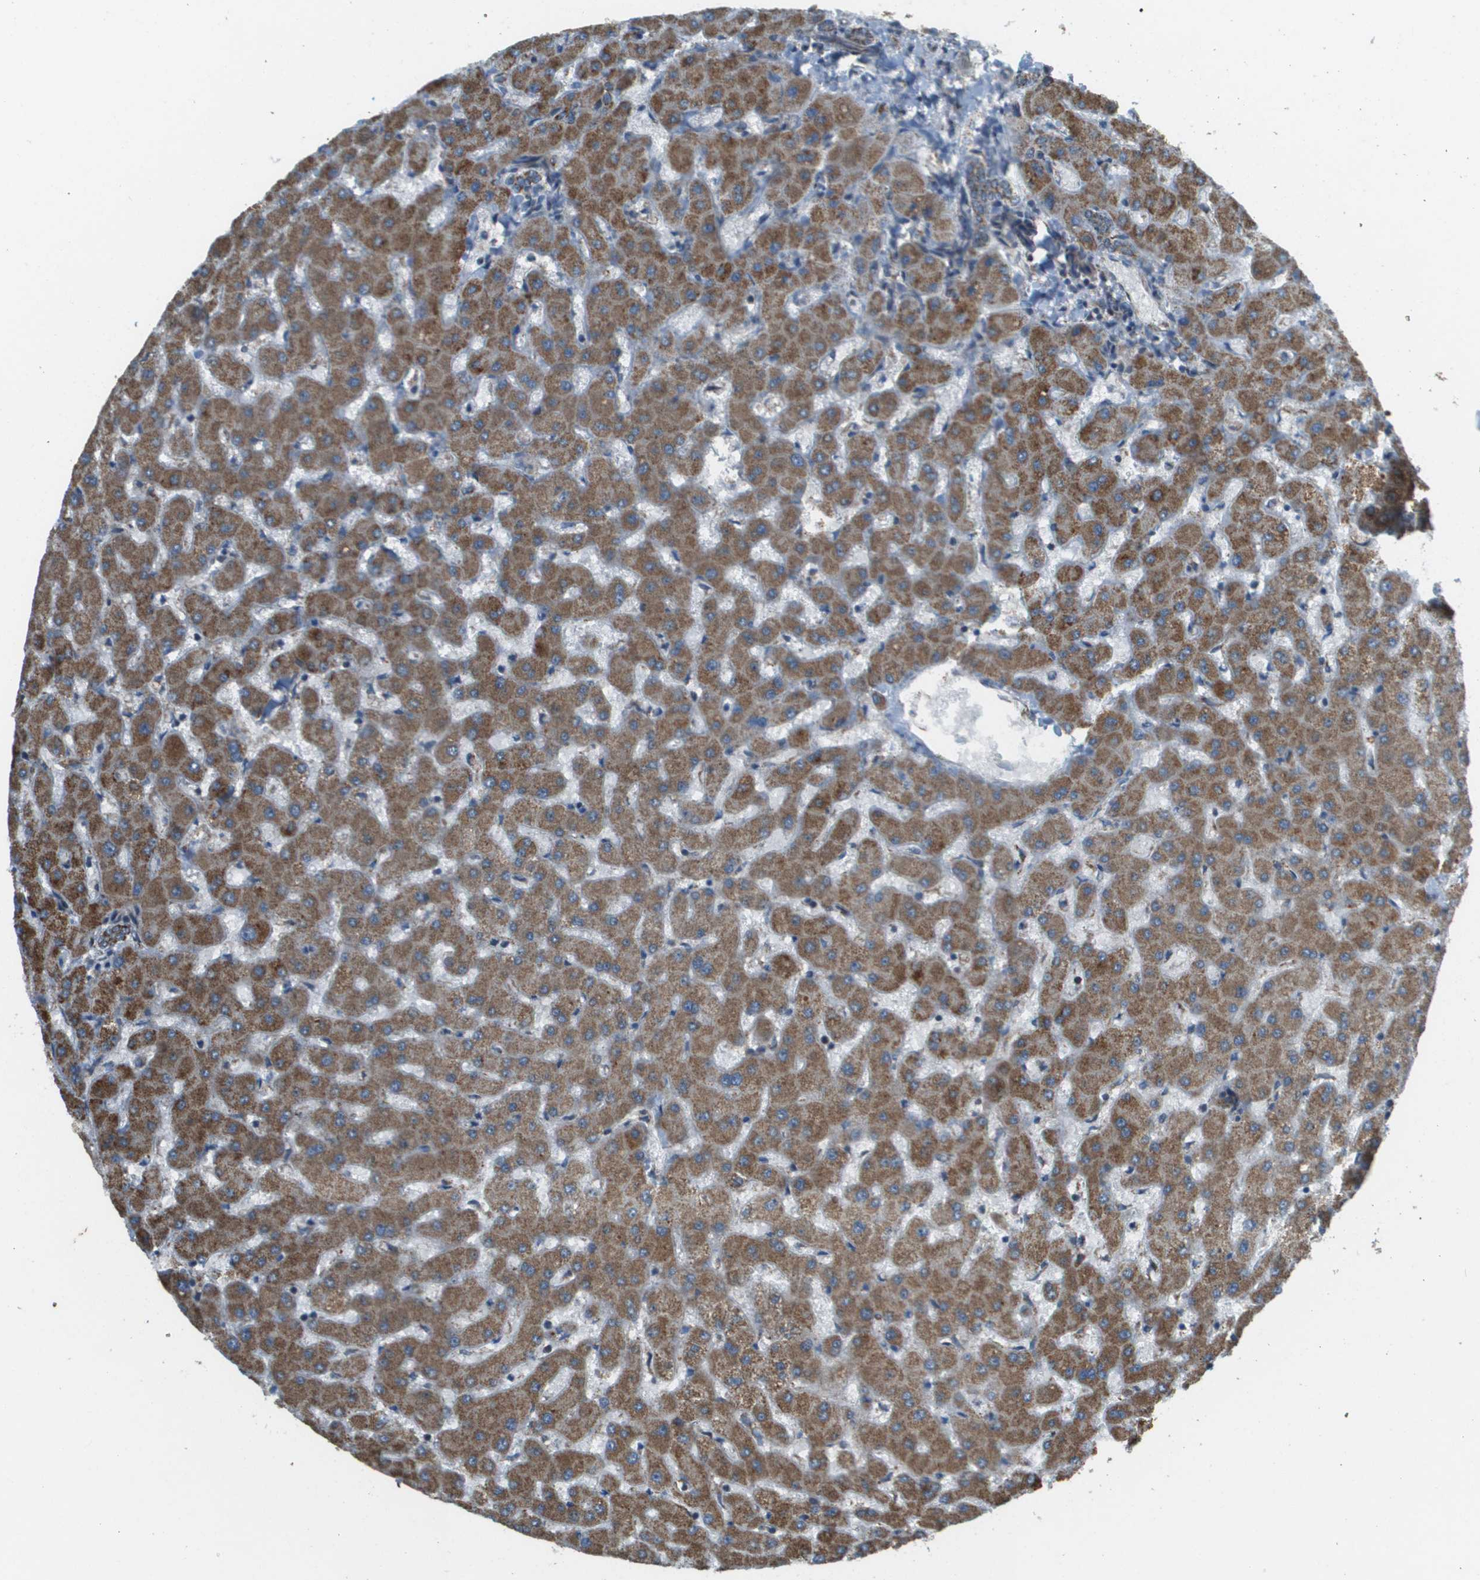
{"staining": {"intensity": "moderate", "quantity": ">75%", "location": "cytoplasmic/membranous"}, "tissue": "liver", "cell_type": "Cholangiocytes", "image_type": "normal", "snomed": [{"axis": "morphology", "description": "Normal tissue, NOS"}, {"axis": "topography", "description": "Liver"}], "caption": "Moderate cytoplasmic/membranous staining for a protein is identified in approximately >75% of cholangiocytes of normal liver using immunohistochemistry (IHC).", "gene": "NRK", "patient": {"sex": "female", "age": 63}}